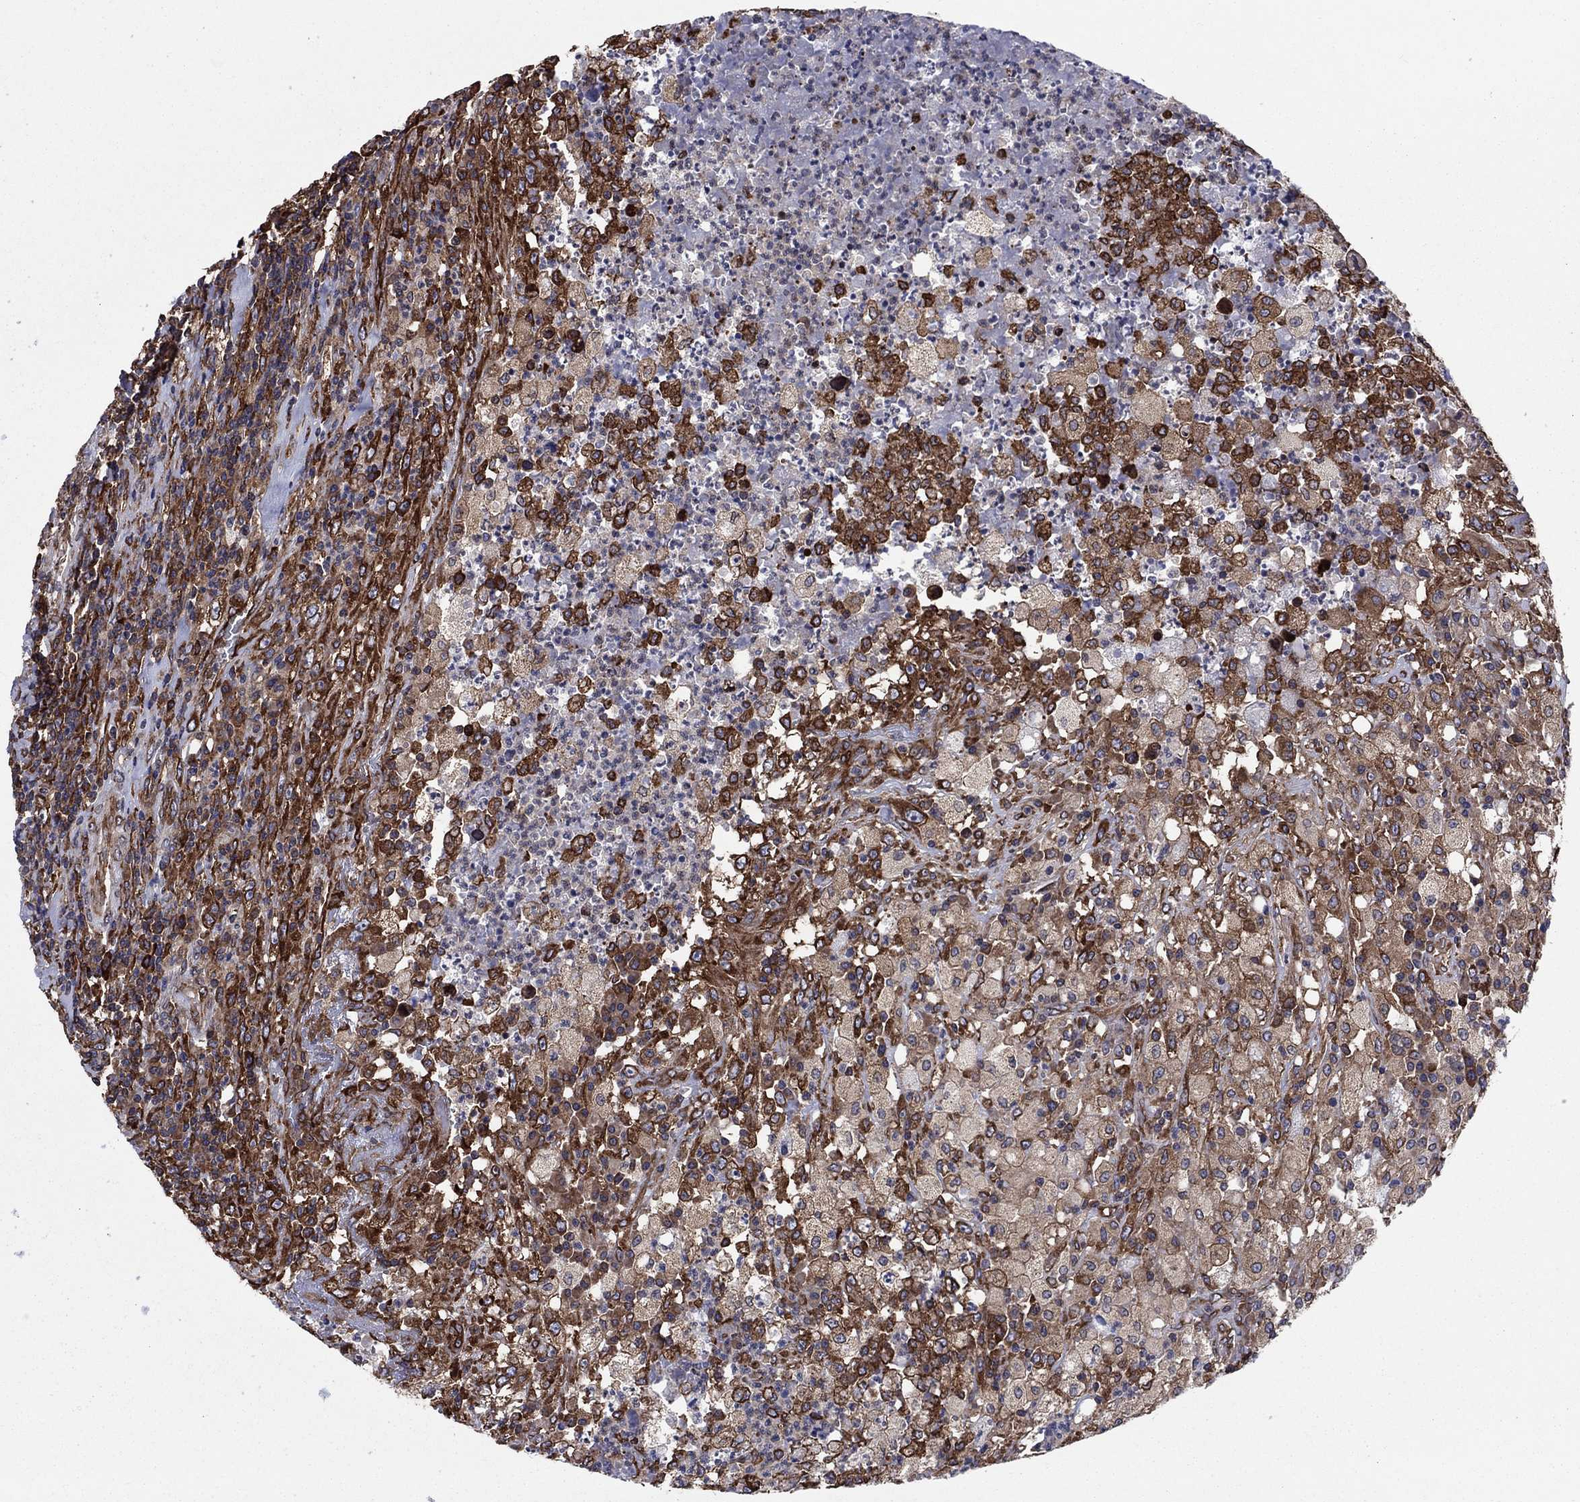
{"staining": {"intensity": "strong", "quantity": "25%-75%", "location": "cytoplasmic/membranous"}, "tissue": "testis cancer", "cell_type": "Tumor cells", "image_type": "cancer", "snomed": [{"axis": "morphology", "description": "Necrosis, NOS"}, {"axis": "morphology", "description": "Carcinoma, Embryonal, NOS"}, {"axis": "topography", "description": "Testis"}], "caption": "About 25%-75% of tumor cells in testis embryonal carcinoma show strong cytoplasmic/membranous protein expression as visualized by brown immunohistochemical staining.", "gene": "YBX1", "patient": {"sex": "male", "age": 19}}